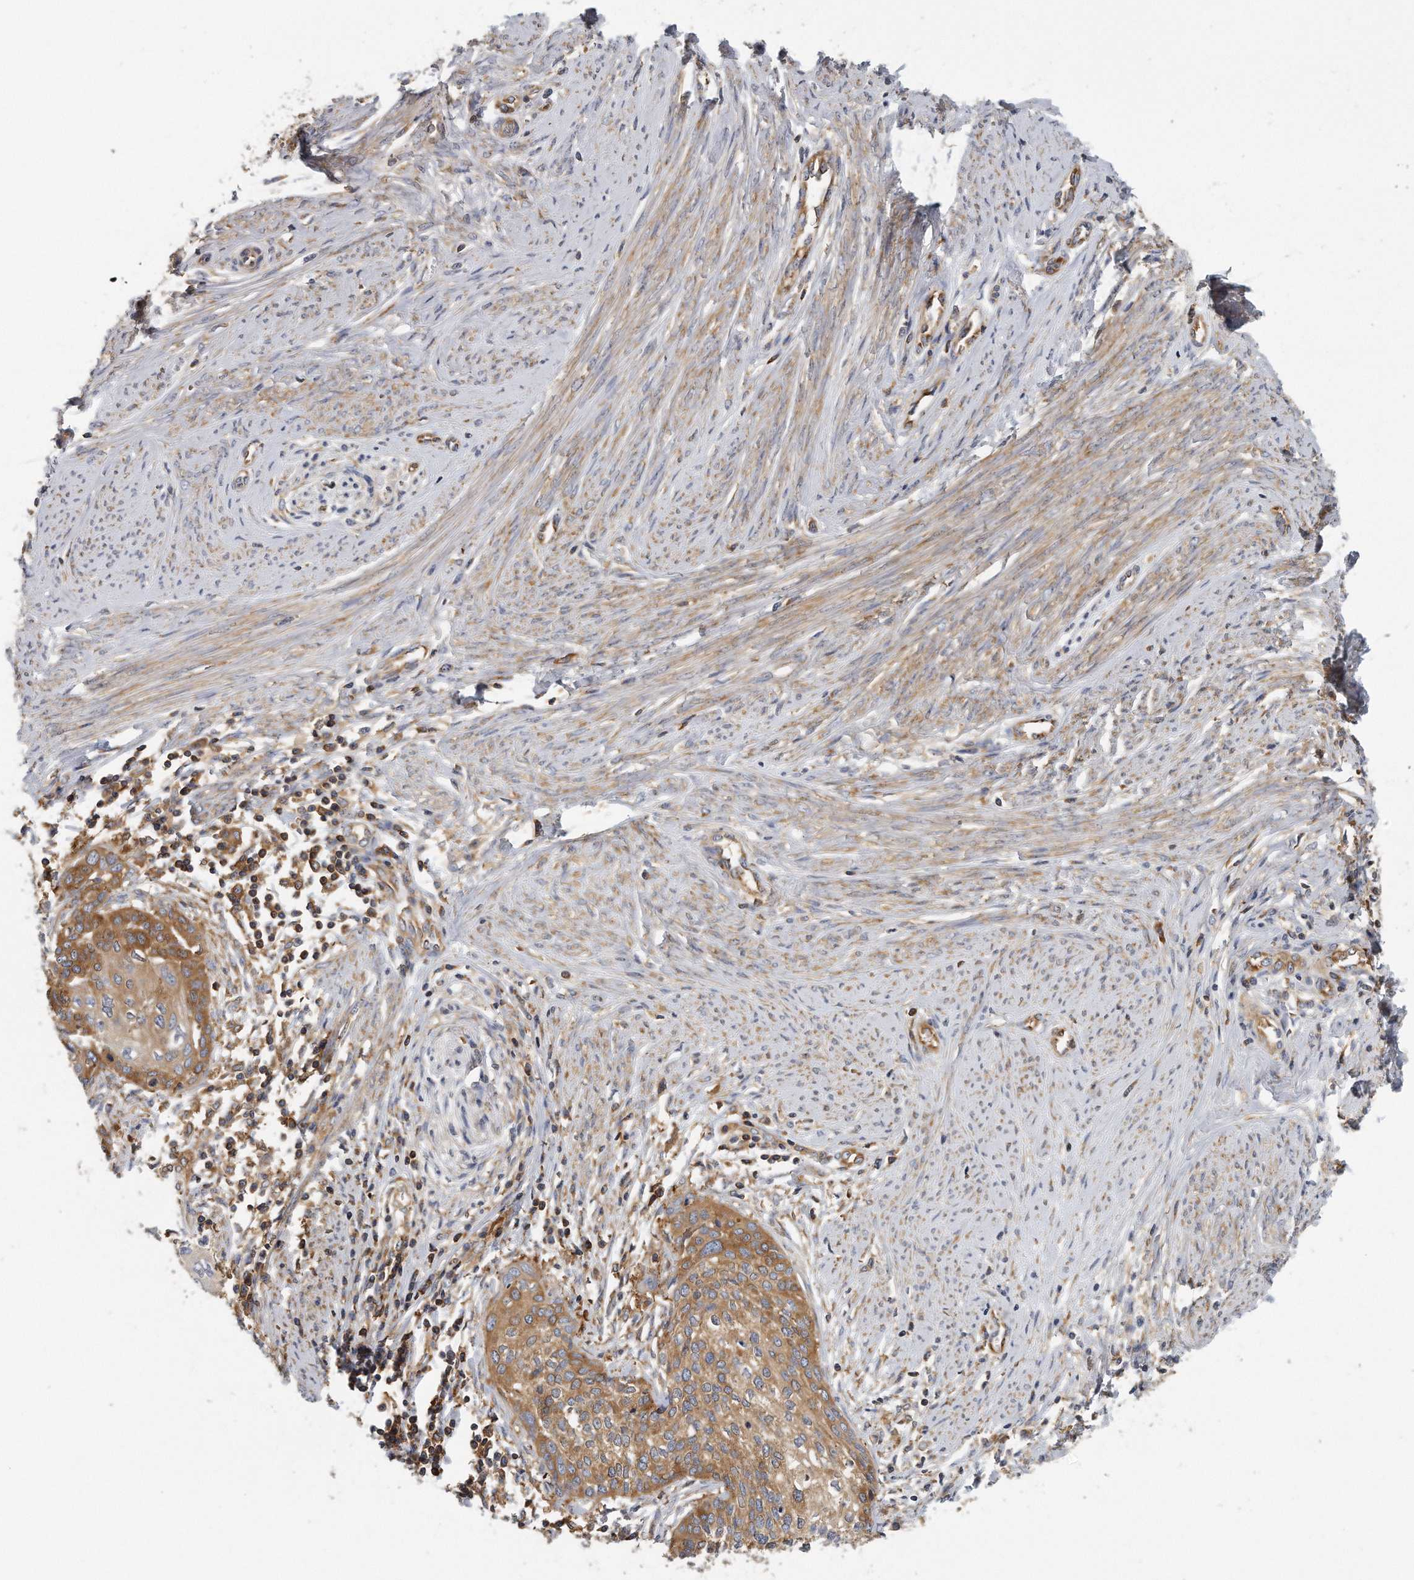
{"staining": {"intensity": "strong", "quantity": "25%-75%", "location": "cytoplasmic/membranous"}, "tissue": "cervical cancer", "cell_type": "Tumor cells", "image_type": "cancer", "snomed": [{"axis": "morphology", "description": "Squamous cell carcinoma, NOS"}, {"axis": "topography", "description": "Cervix"}], "caption": "This is an image of immunohistochemistry staining of cervical cancer, which shows strong expression in the cytoplasmic/membranous of tumor cells.", "gene": "EIF3I", "patient": {"sex": "female", "age": 37}}